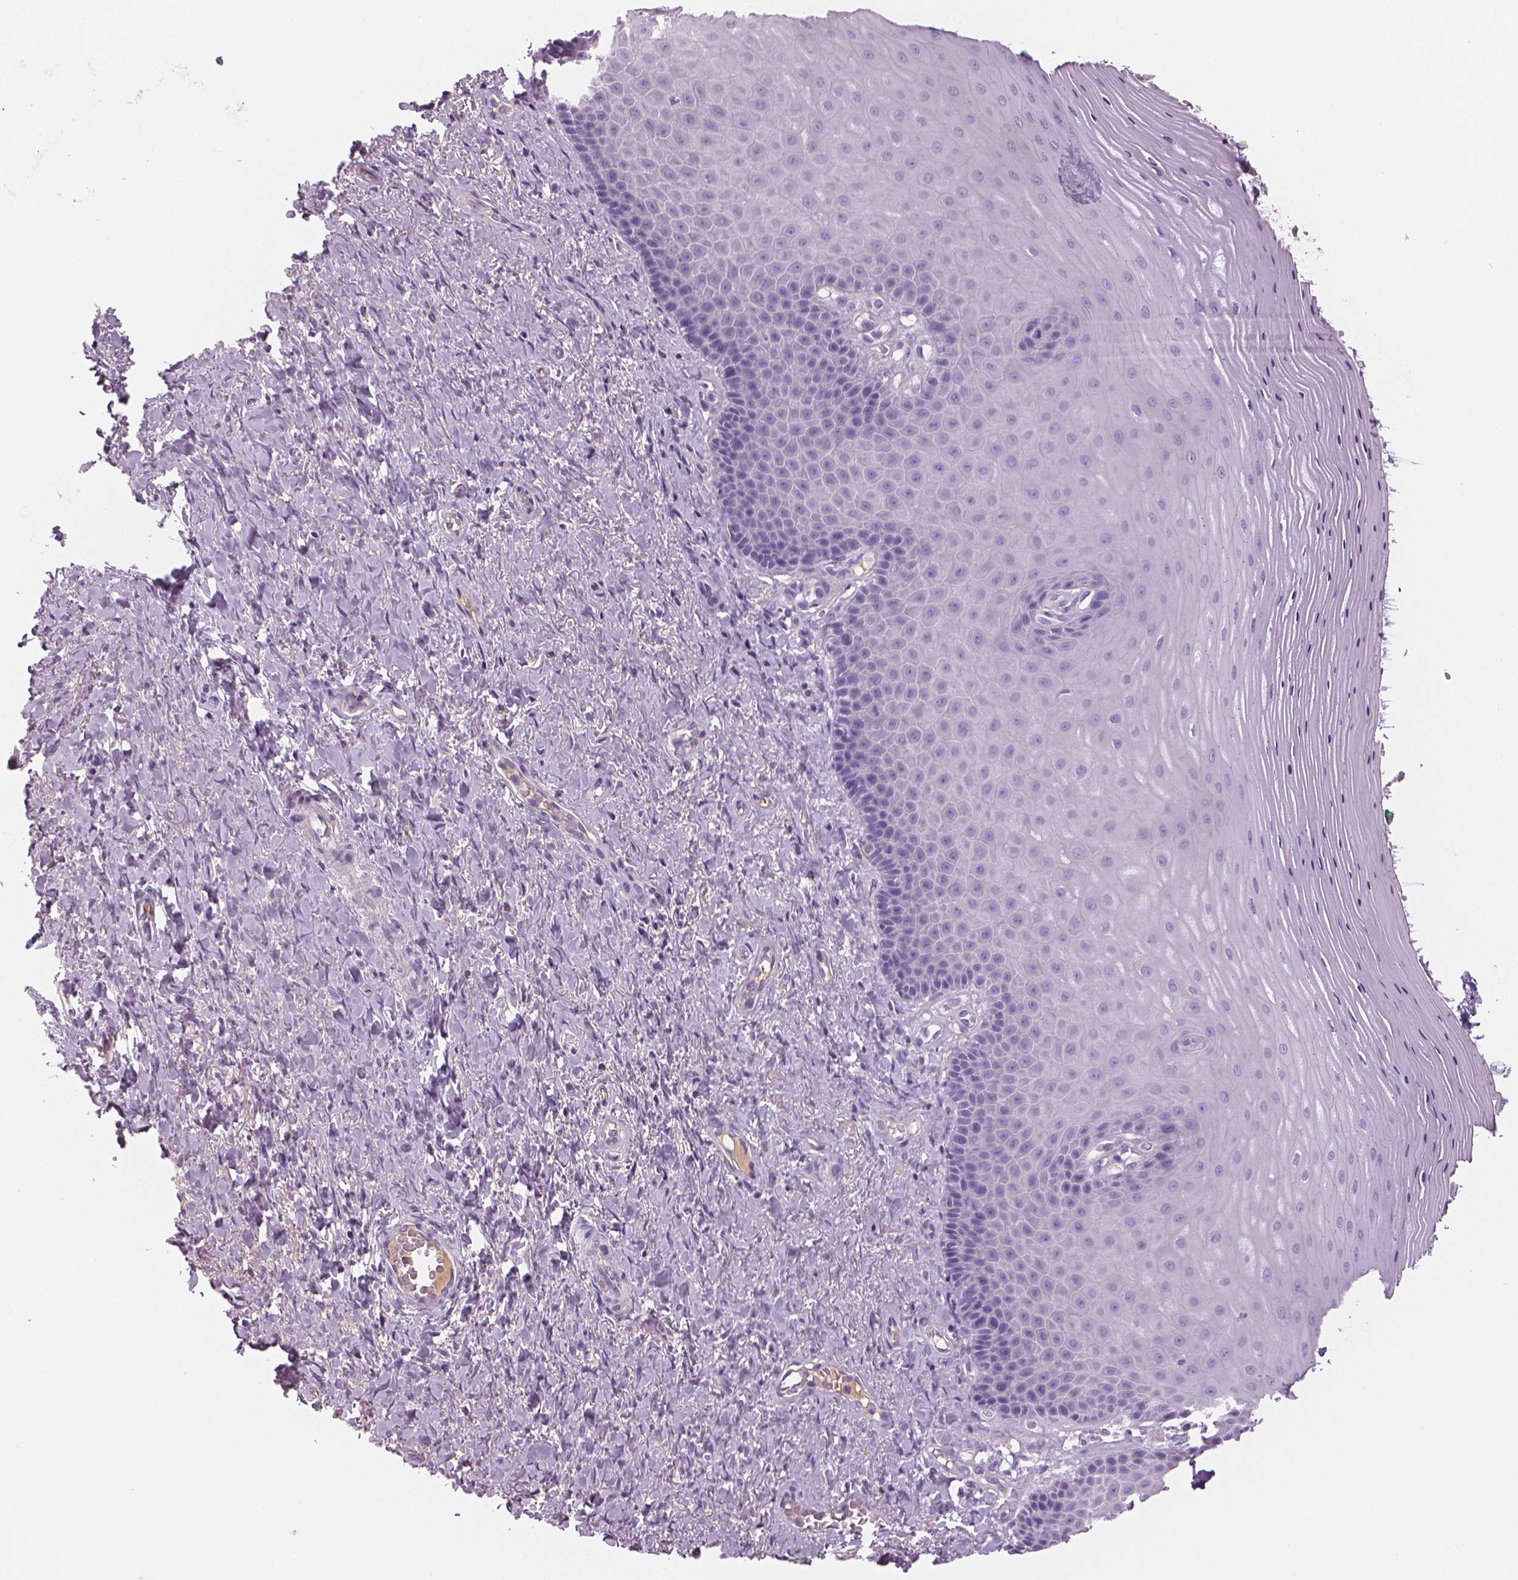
{"staining": {"intensity": "negative", "quantity": "none", "location": "none"}, "tissue": "vagina", "cell_type": "Squamous epithelial cells", "image_type": "normal", "snomed": [{"axis": "morphology", "description": "Normal tissue, NOS"}, {"axis": "topography", "description": "Vagina"}], "caption": "High magnification brightfield microscopy of unremarkable vagina stained with DAB (brown) and counterstained with hematoxylin (blue): squamous epithelial cells show no significant staining.", "gene": "APOA4", "patient": {"sex": "female", "age": 83}}